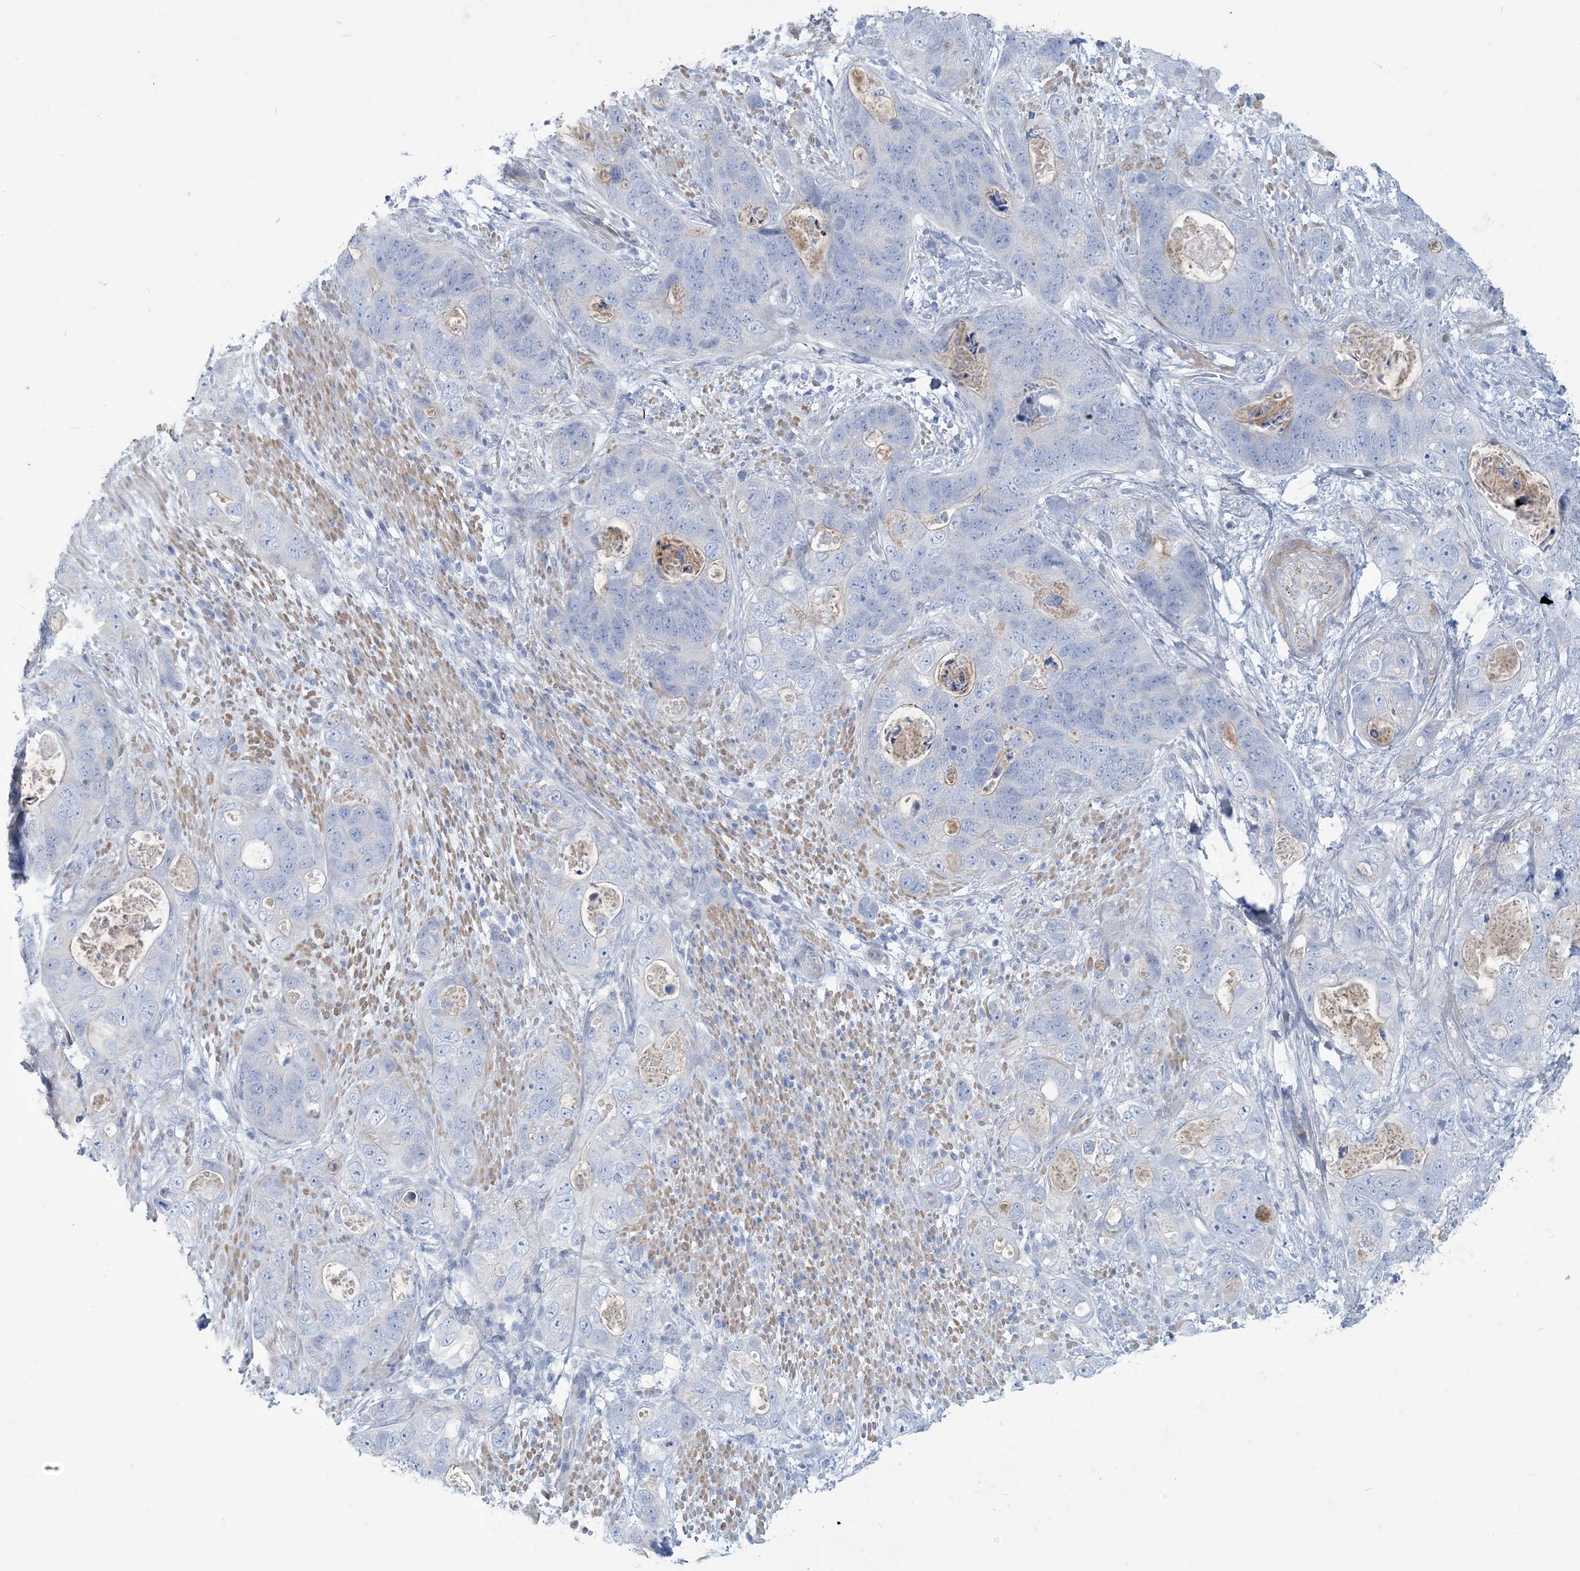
{"staining": {"intensity": "negative", "quantity": "none", "location": "none"}, "tissue": "stomach cancer", "cell_type": "Tumor cells", "image_type": "cancer", "snomed": [{"axis": "morphology", "description": "Adenocarcinoma, NOS"}, {"axis": "topography", "description": "Stomach"}], "caption": "DAB immunohistochemical staining of adenocarcinoma (stomach) demonstrates no significant positivity in tumor cells. The staining is performed using DAB (3,3'-diaminobenzidine) brown chromogen with nuclei counter-stained in using hematoxylin.", "gene": "MOXD1", "patient": {"sex": "female", "age": 89}}